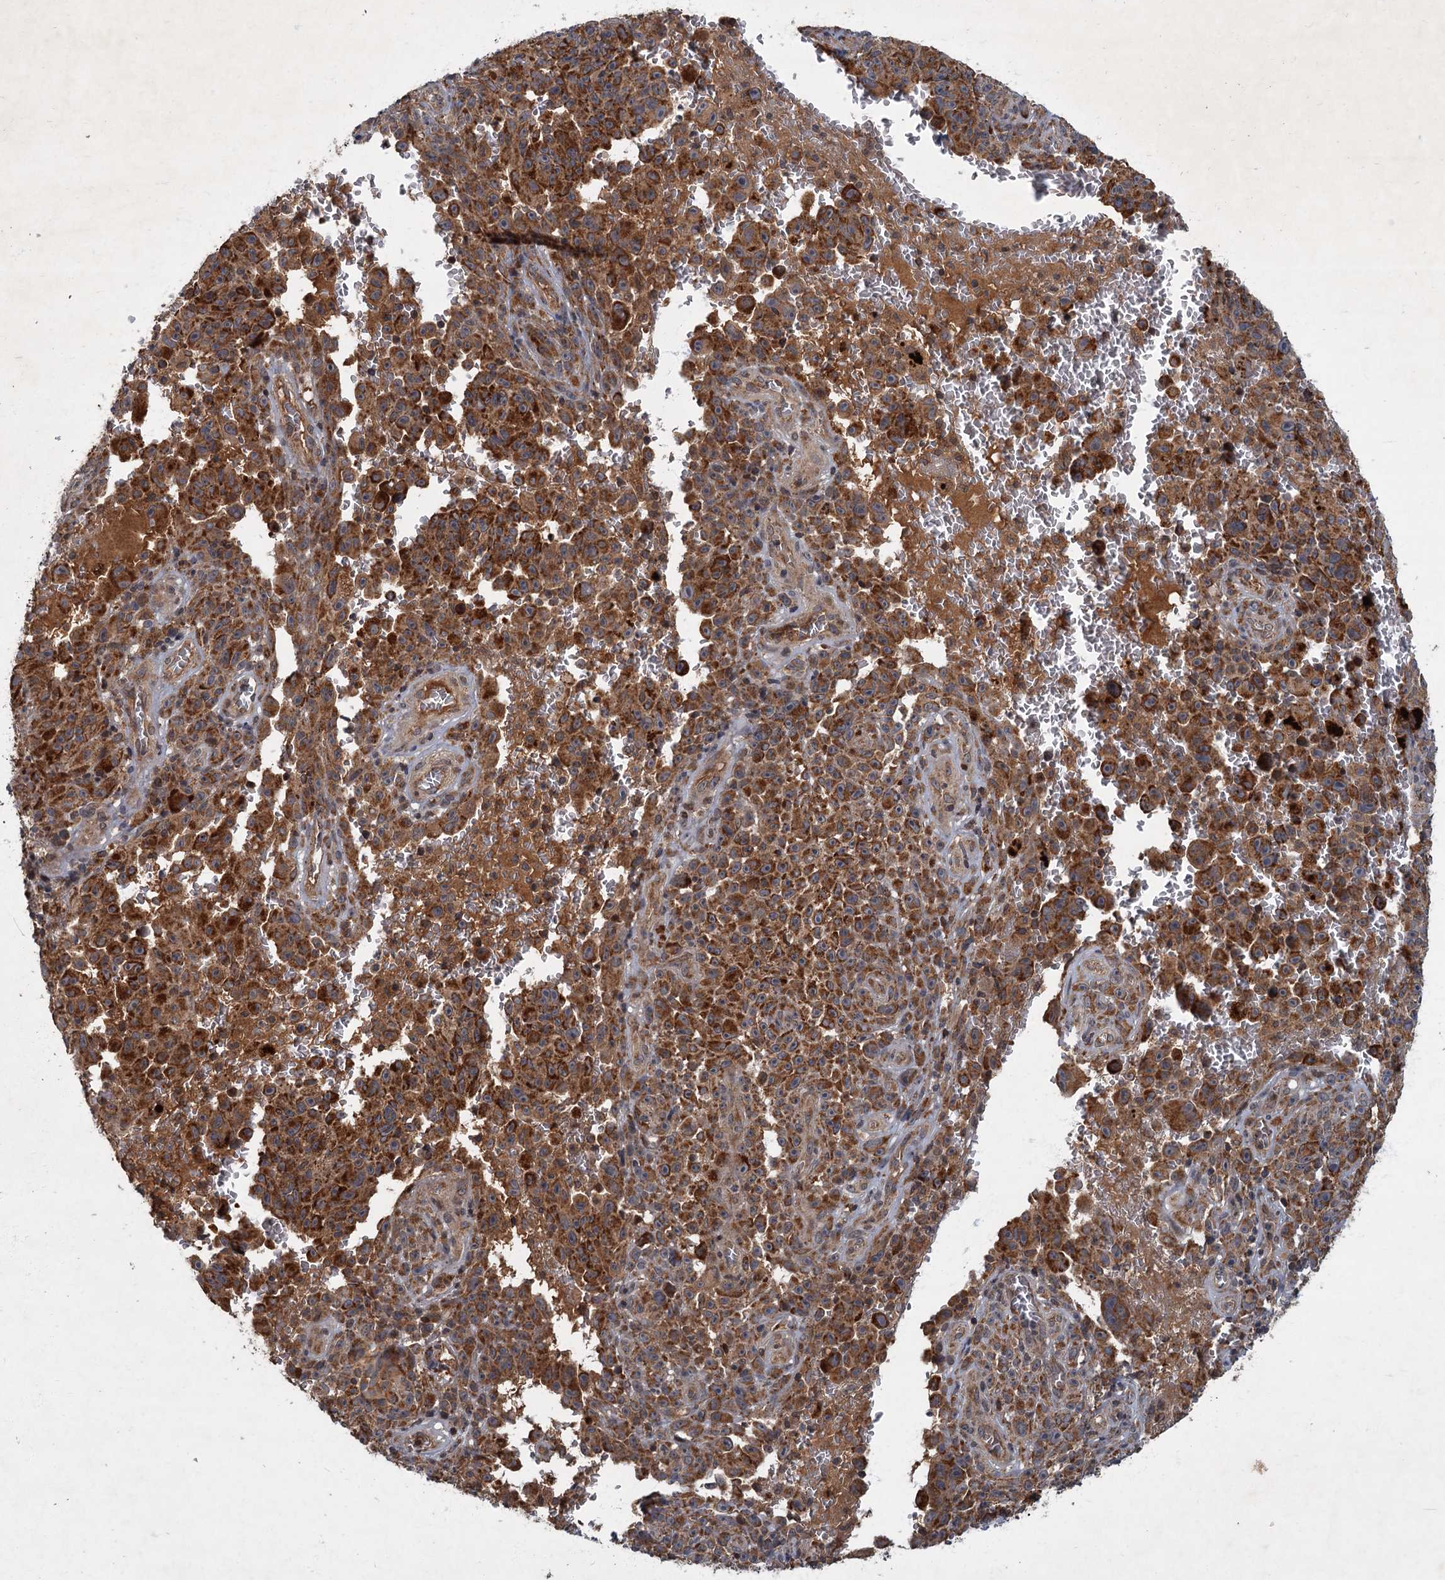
{"staining": {"intensity": "strong", "quantity": ">75%", "location": "cytoplasmic/membranous"}, "tissue": "melanoma", "cell_type": "Tumor cells", "image_type": "cancer", "snomed": [{"axis": "morphology", "description": "Malignant melanoma, NOS"}, {"axis": "topography", "description": "Skin"}], "caption": "Tumor cells show strong cytoplasmic/membranous positivity in about >75% of cells in melanoma. Using DAB (brown) and hematoxylin (blue) stains, captured at high magnification using brightfield microscopy.", "gene": "SLC11A2", "patient": {"sex": "female", "age": 82}}